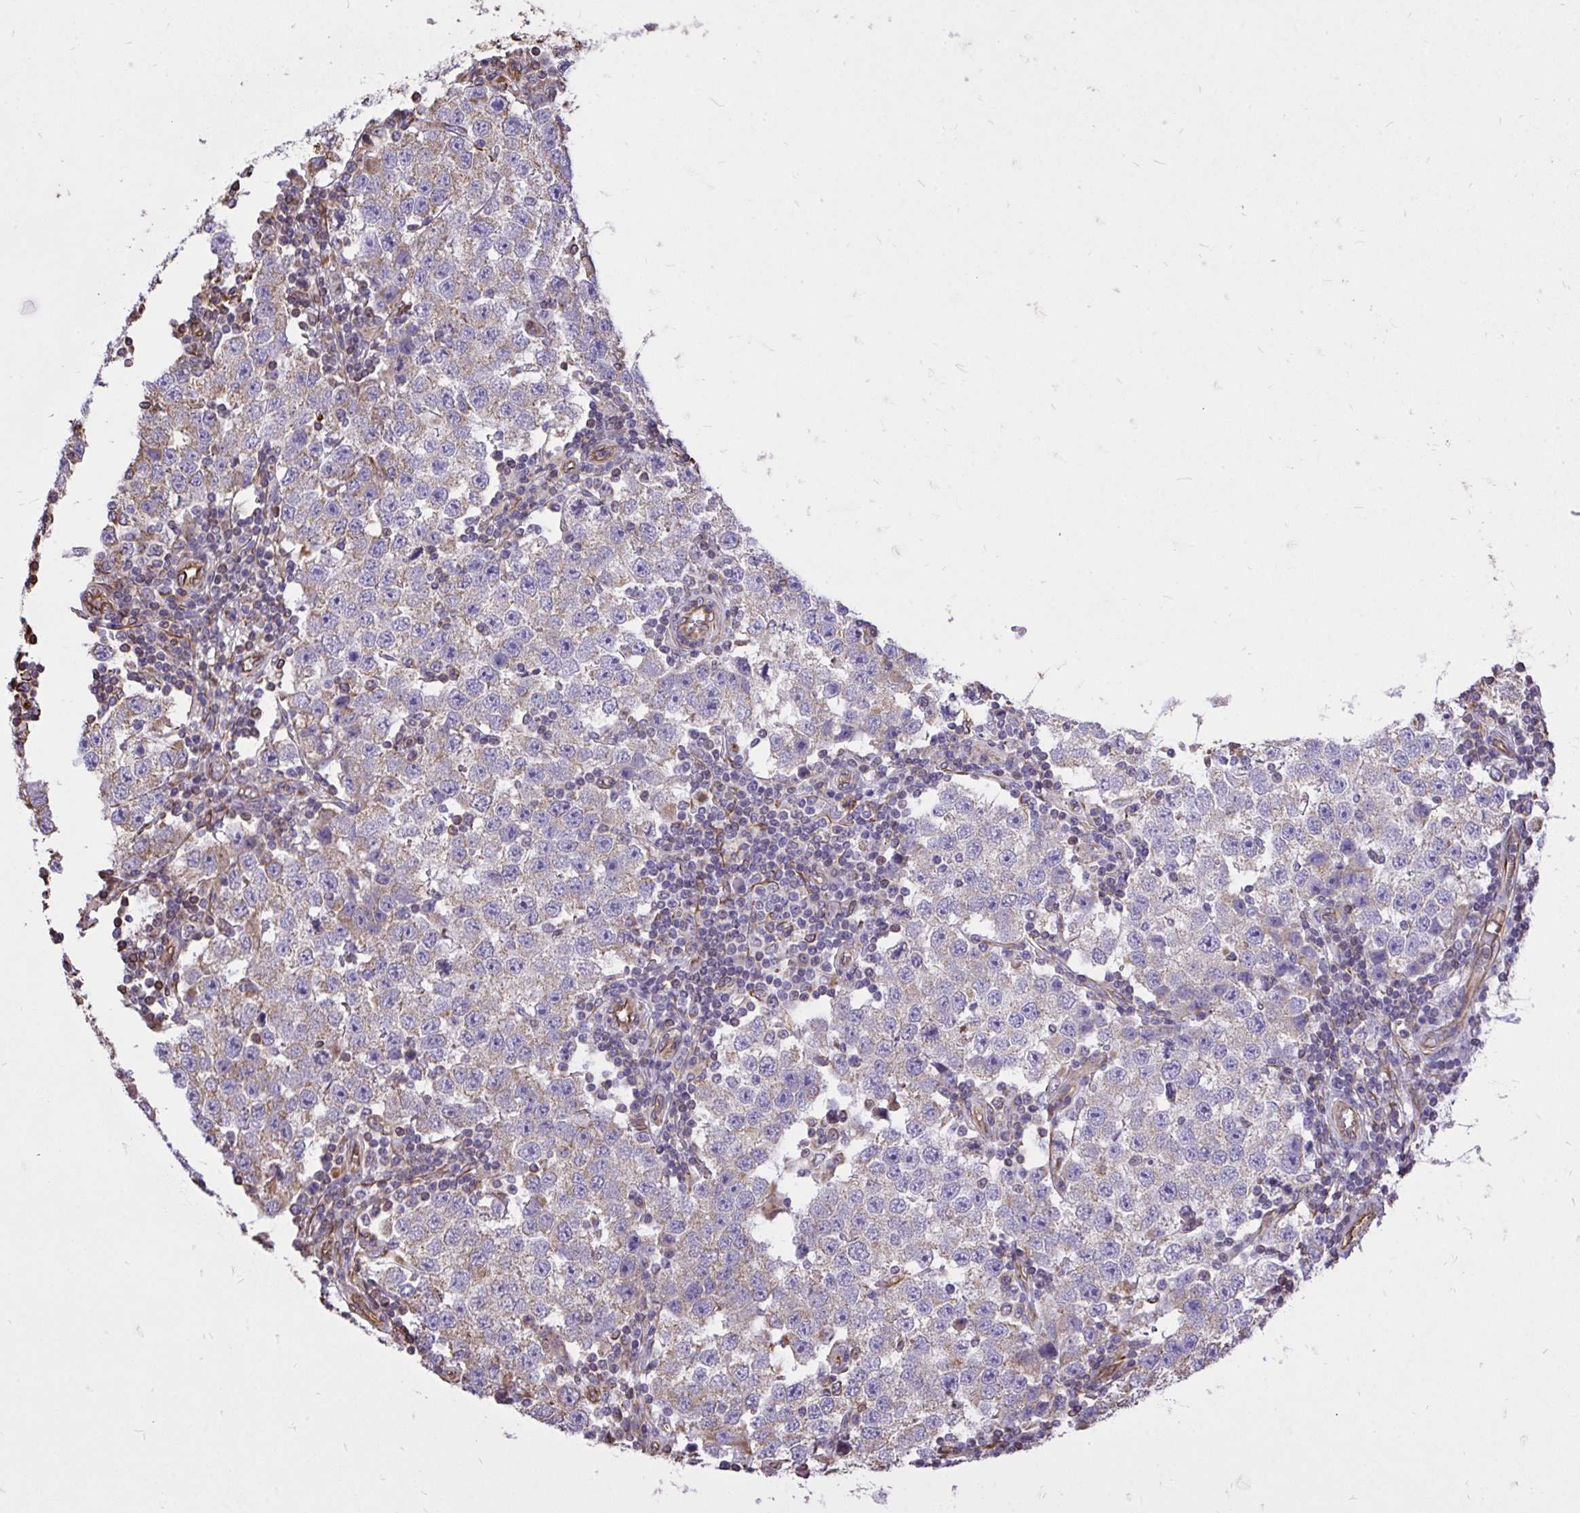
{"staining": {"intensity": "weak", "quantity": "25%-75%", "location": "cytoplasmic/membranous"}, "tissue": "testis cancer", "cell_type": "Tumor cells", "image_type": "cancer", "snomed": [{"axis": "morphology", "description": "Seminoma, NOS"}, {"axis": "topography", "description": "Testis"}], "caption": "Tumor cells demonstrate low levels of weak cytoplasmic/membranous staining in approximately 25%-75% of cells in human testis cancer (seminoma). (Stains: DAB (3,3'-diaminobenzidine) in brown, nuclei in blue, Microscopy: brightfield microscopy at high magnification).", "gene": "RNF103", "patient": {"sex": "male", "age": 34}}